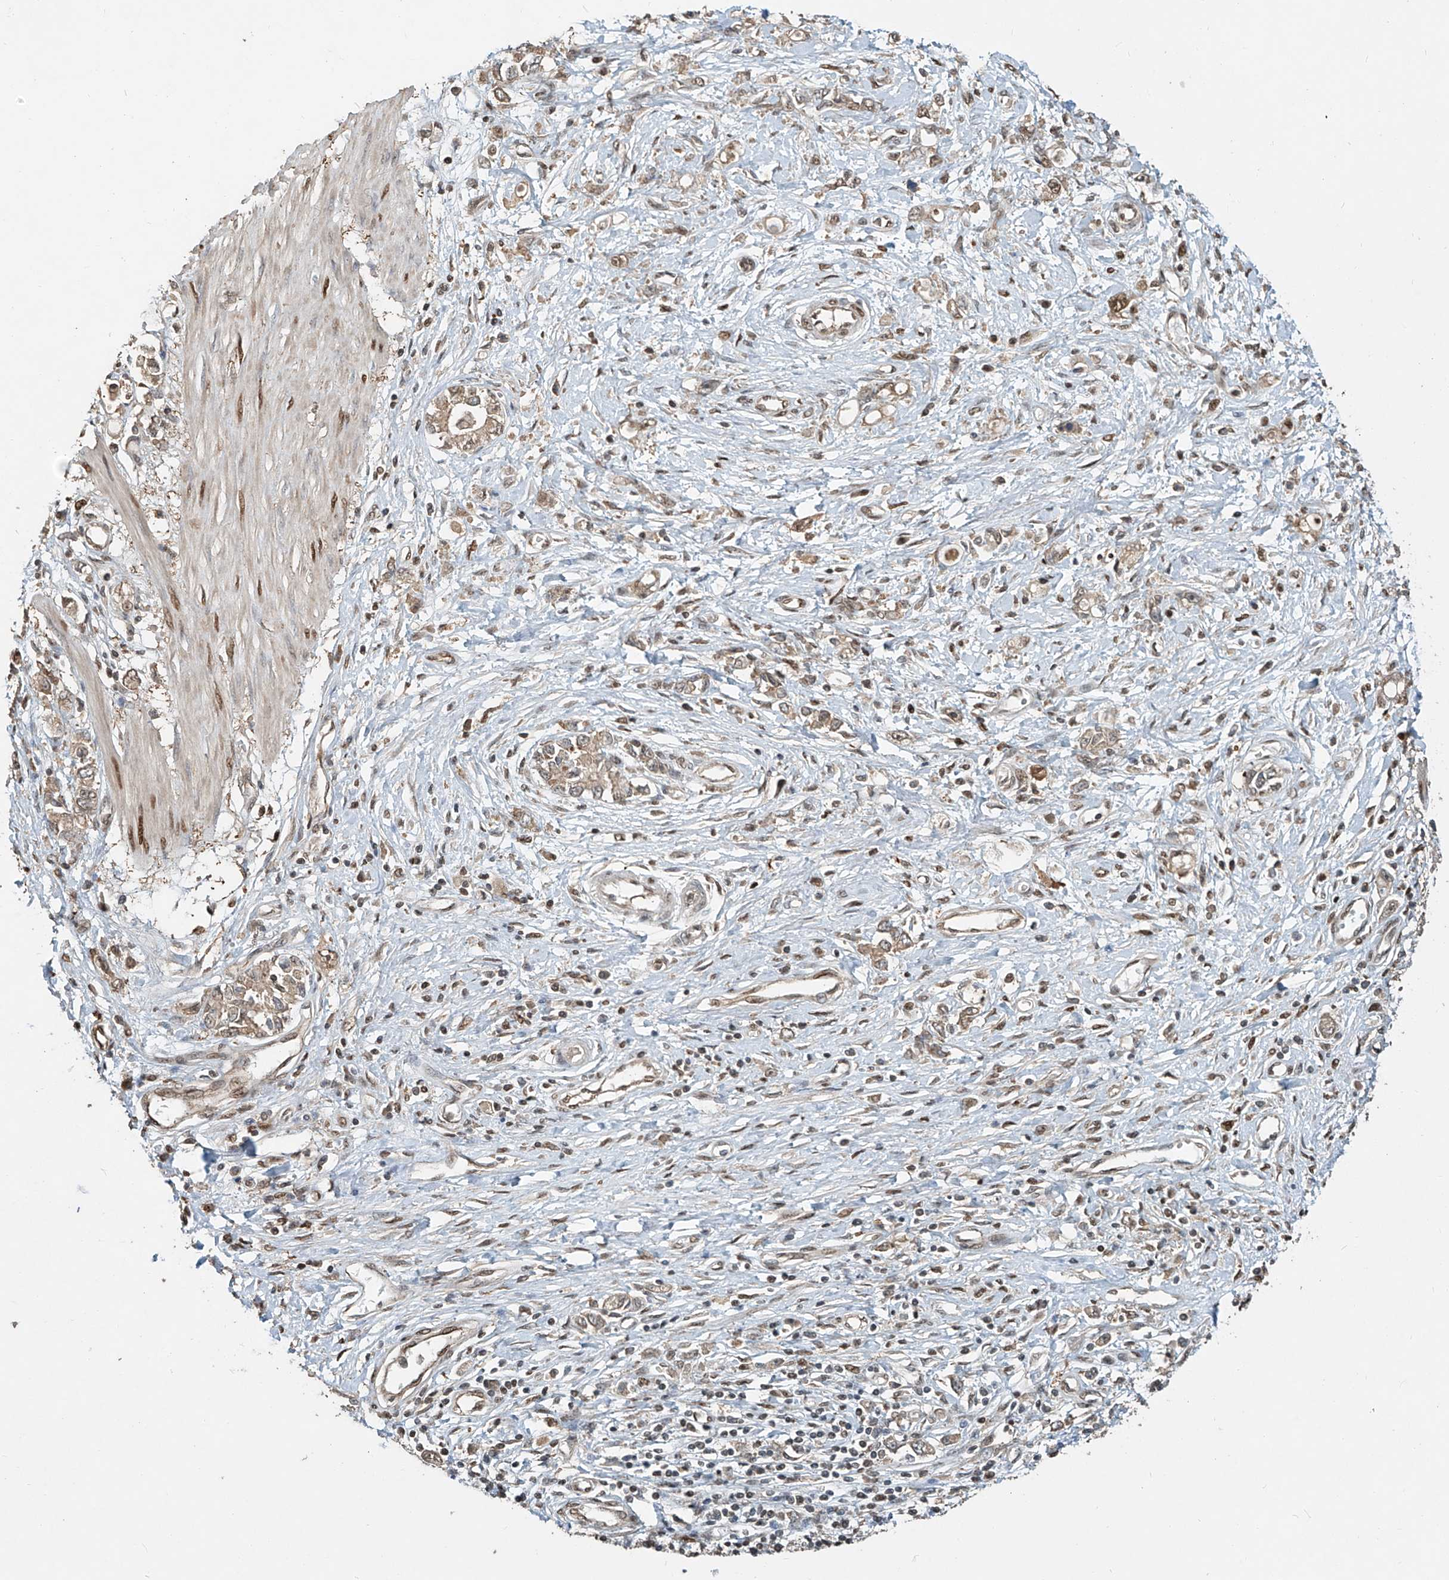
{"staining": {"intensity": "weak", "quantity": ">75%", "location": "cytoplasmic/membranous"}, "tissue": "stomach cancer", "cell_type": "Tumor cells", "image_type": "cancer", "snomed": [{"axis": "morphology", "description": "Adenocarcinoma, NOS"}, {"axis": "topography", "description": "Stomach"}], "caption": "Protein staining of adenocarcinoma (stomach) tissue exhibits weak cytoplasmic/membranous staining in approximately >75% of tumor cells.", "gene": "RMND1", "patient": {"sex": "female", "age": 76}}